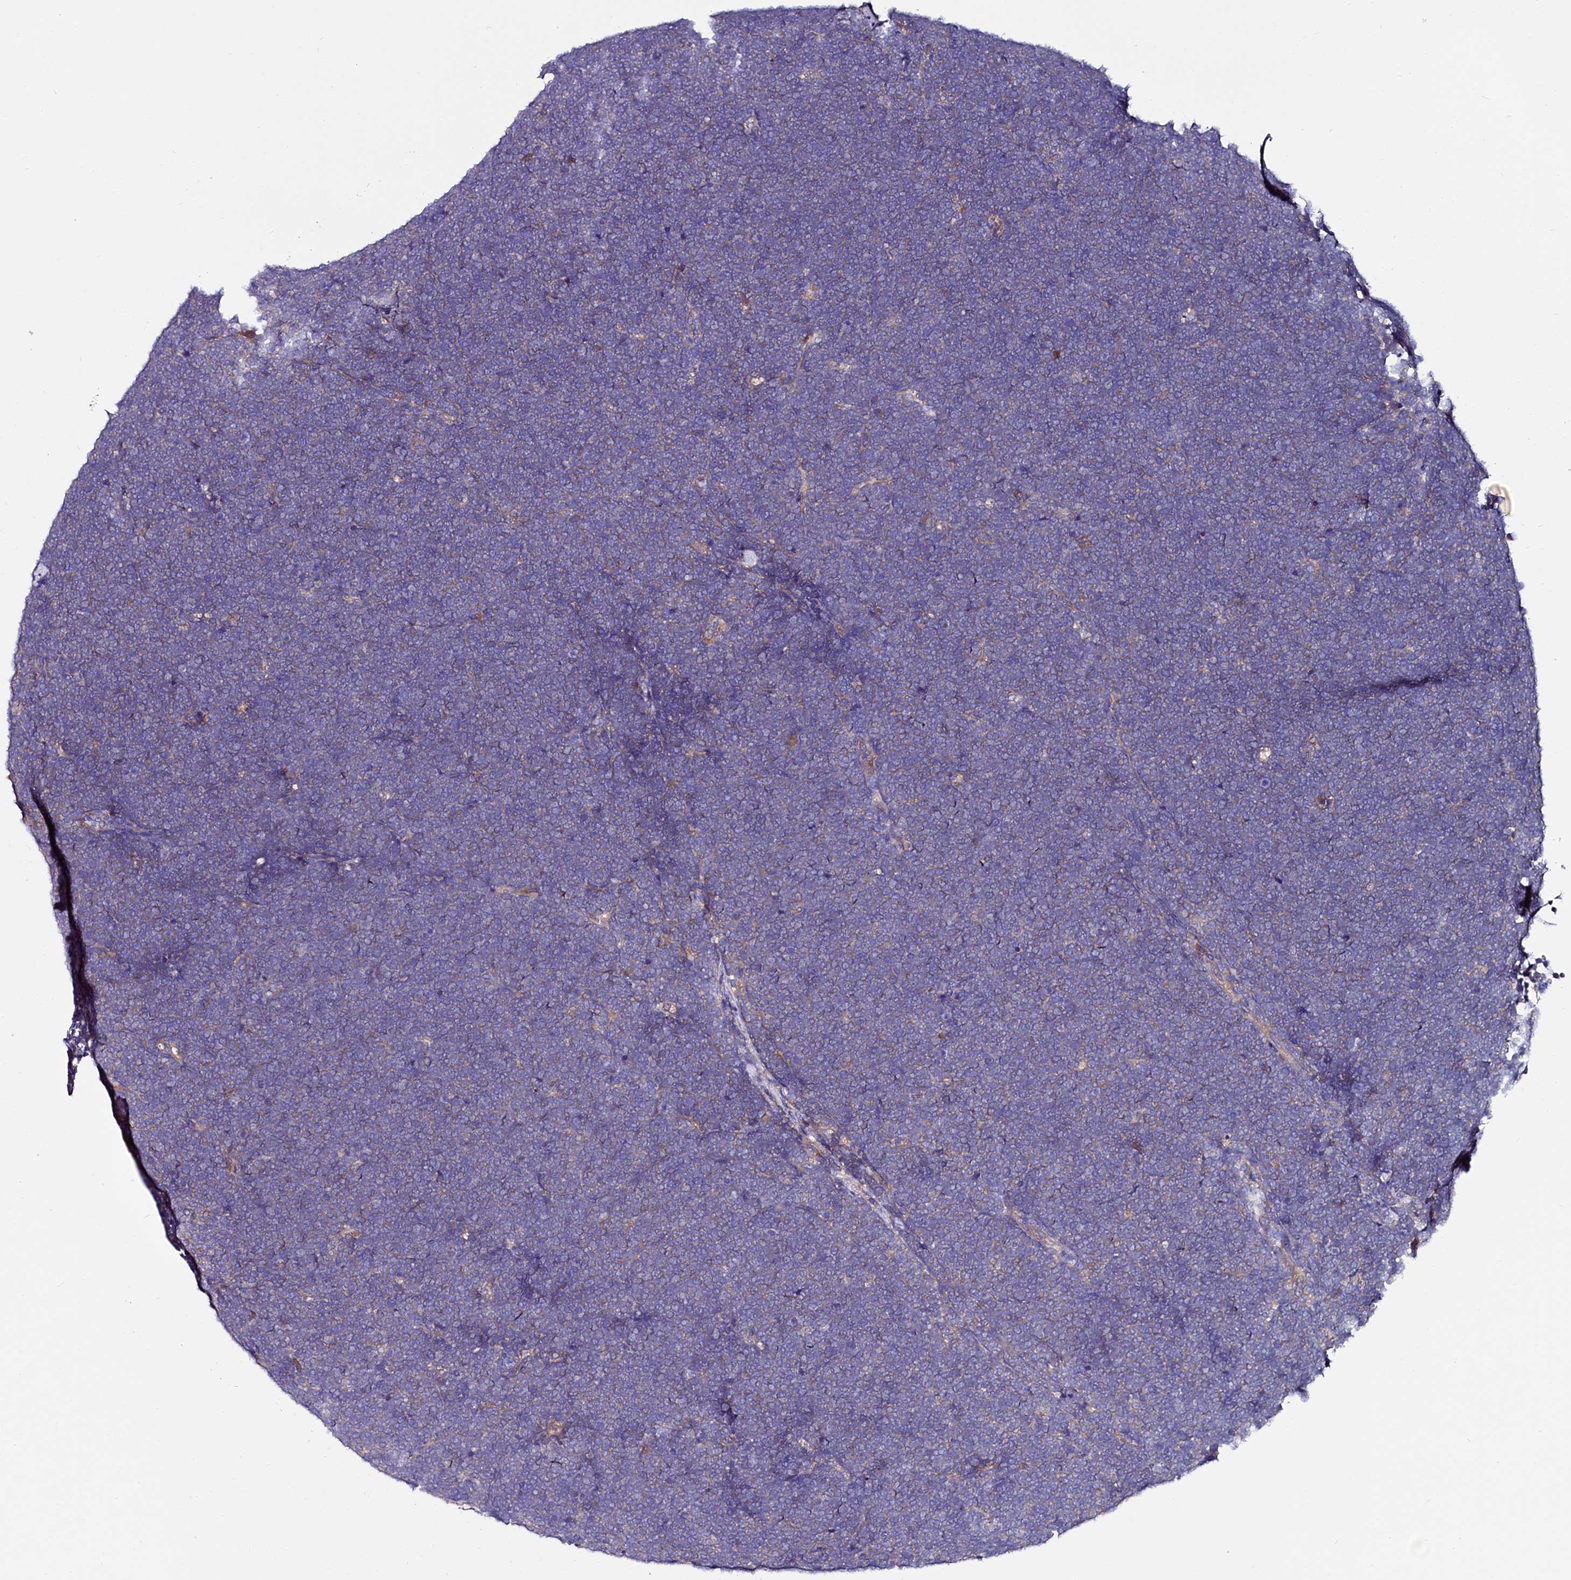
{"staining": {"intensity": "weak", "quantity": "<25%", "location": "cytoplasmic/membranous"}, "tissue": "lymphoma", "cell_type": "Tumor cells", "image_type": "cancer", "snomed": [{"axis": "morphology", "description": "Malignant lymphoma, non-Hodgkin's type, High grade"}, {"axis": "topography", "description": "Lymph node"}], "caption": "High magnification brightfield microscopy of lymphoma stained with DAB (brown) and counterstained with hematoxylin (blue): tumor cells show no significant staining. (DAB immunohistochemistry visualized using brightfield microscopy, high magnification).", "gene": "QARS1", "patient": {"sex": "male", "age": 13}}